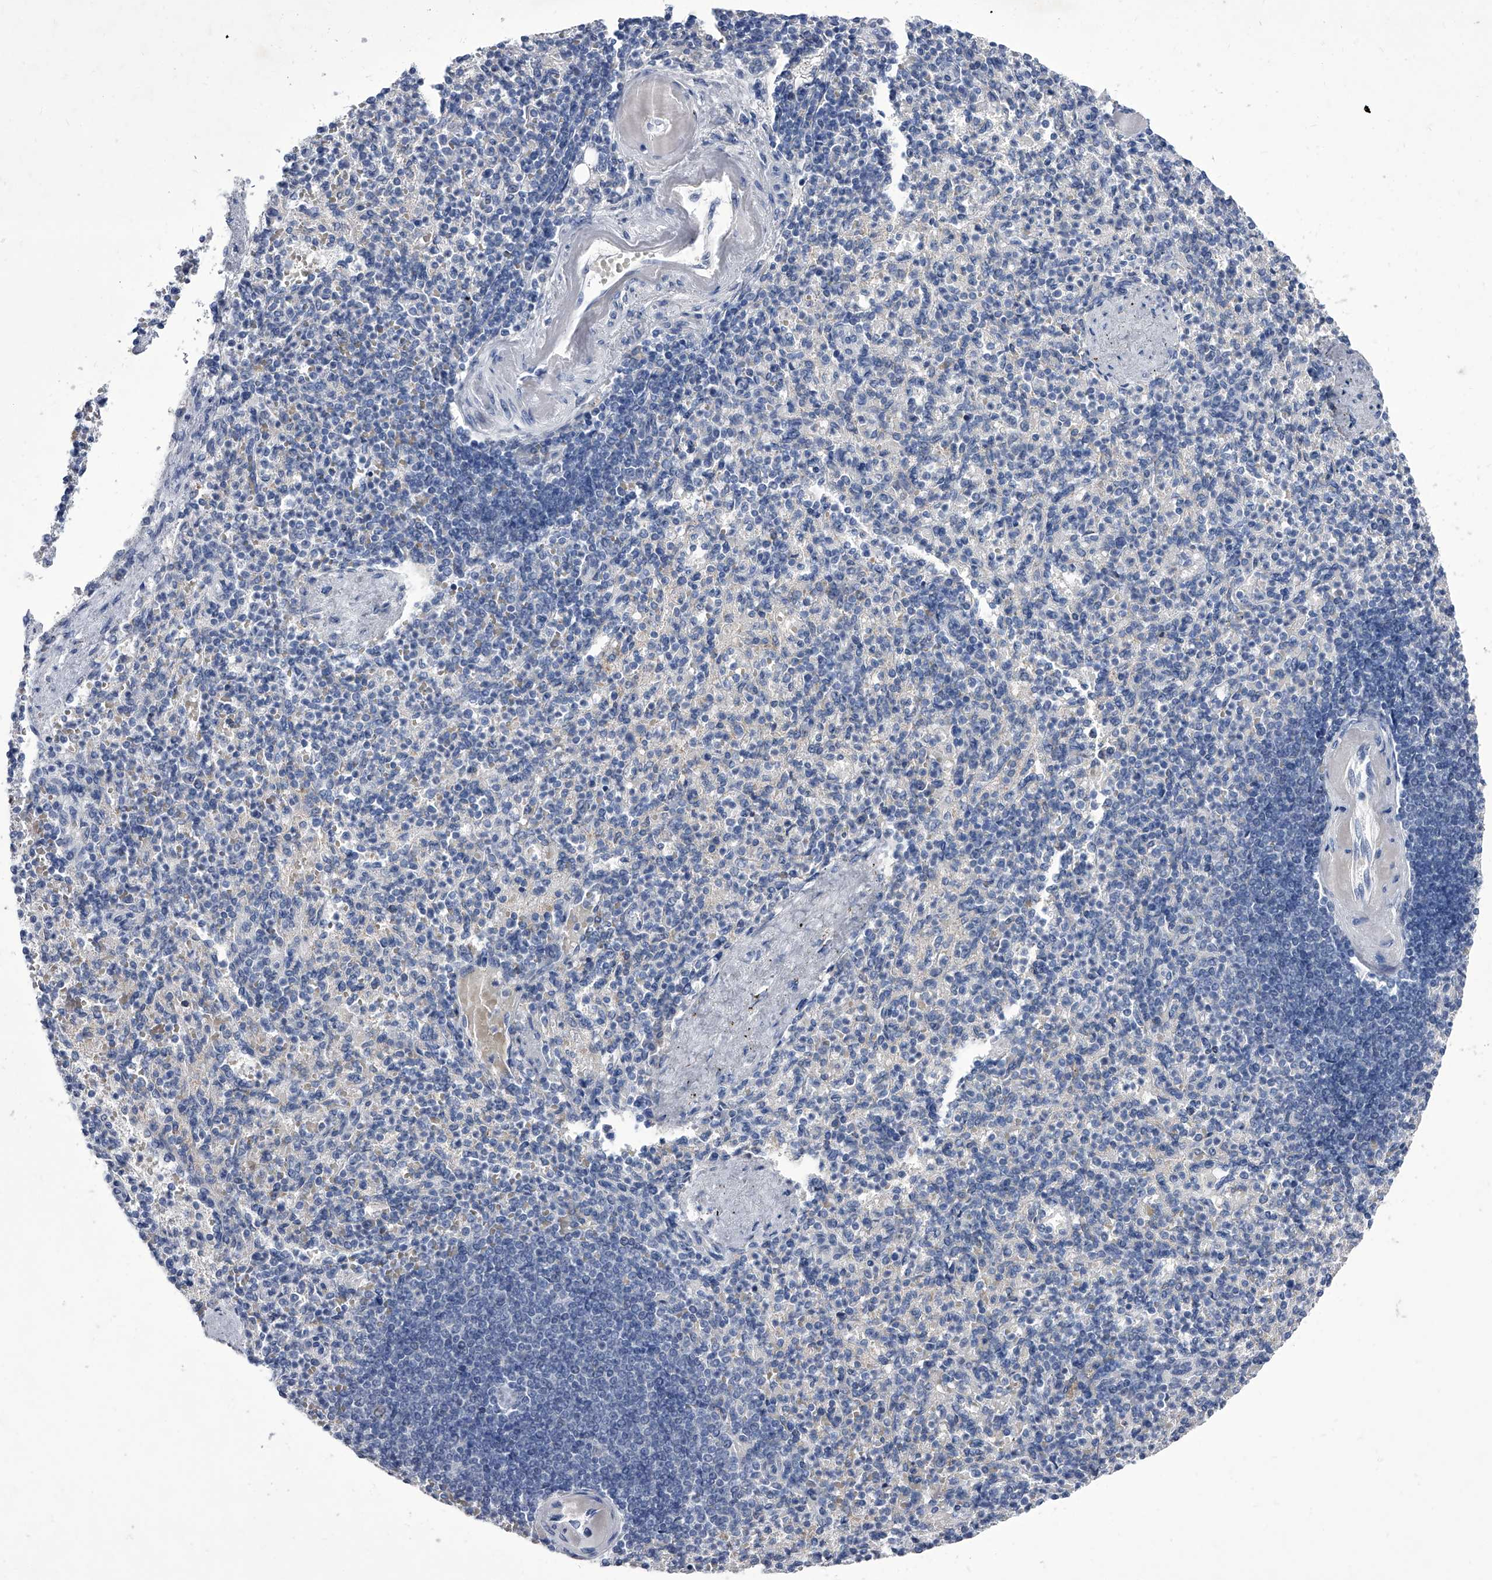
{"staining": {"intensity": "negative", "quantity": "none", "location": "none"}, "tissue": "spleen", "cell_type": "Cells in red pulp", "image_type": "normal", "snomed": [{"axis": "morphology", "description": "Normal tissue, NOS"}, {"axis": "topography", "description": "Spleen"}], "caption": "Micrograph shows no significant protein staining in cells in red pulp of benign spleen. The staining was performed using DAB (3,3'-diaminobenzidine) to visualize the protein expression in brown, while the nuclei were stained in blue with hematoxylin (Magnification: 20x).", "gene": "CRISP2", "patient": {"sex": "female", "age": 74}}